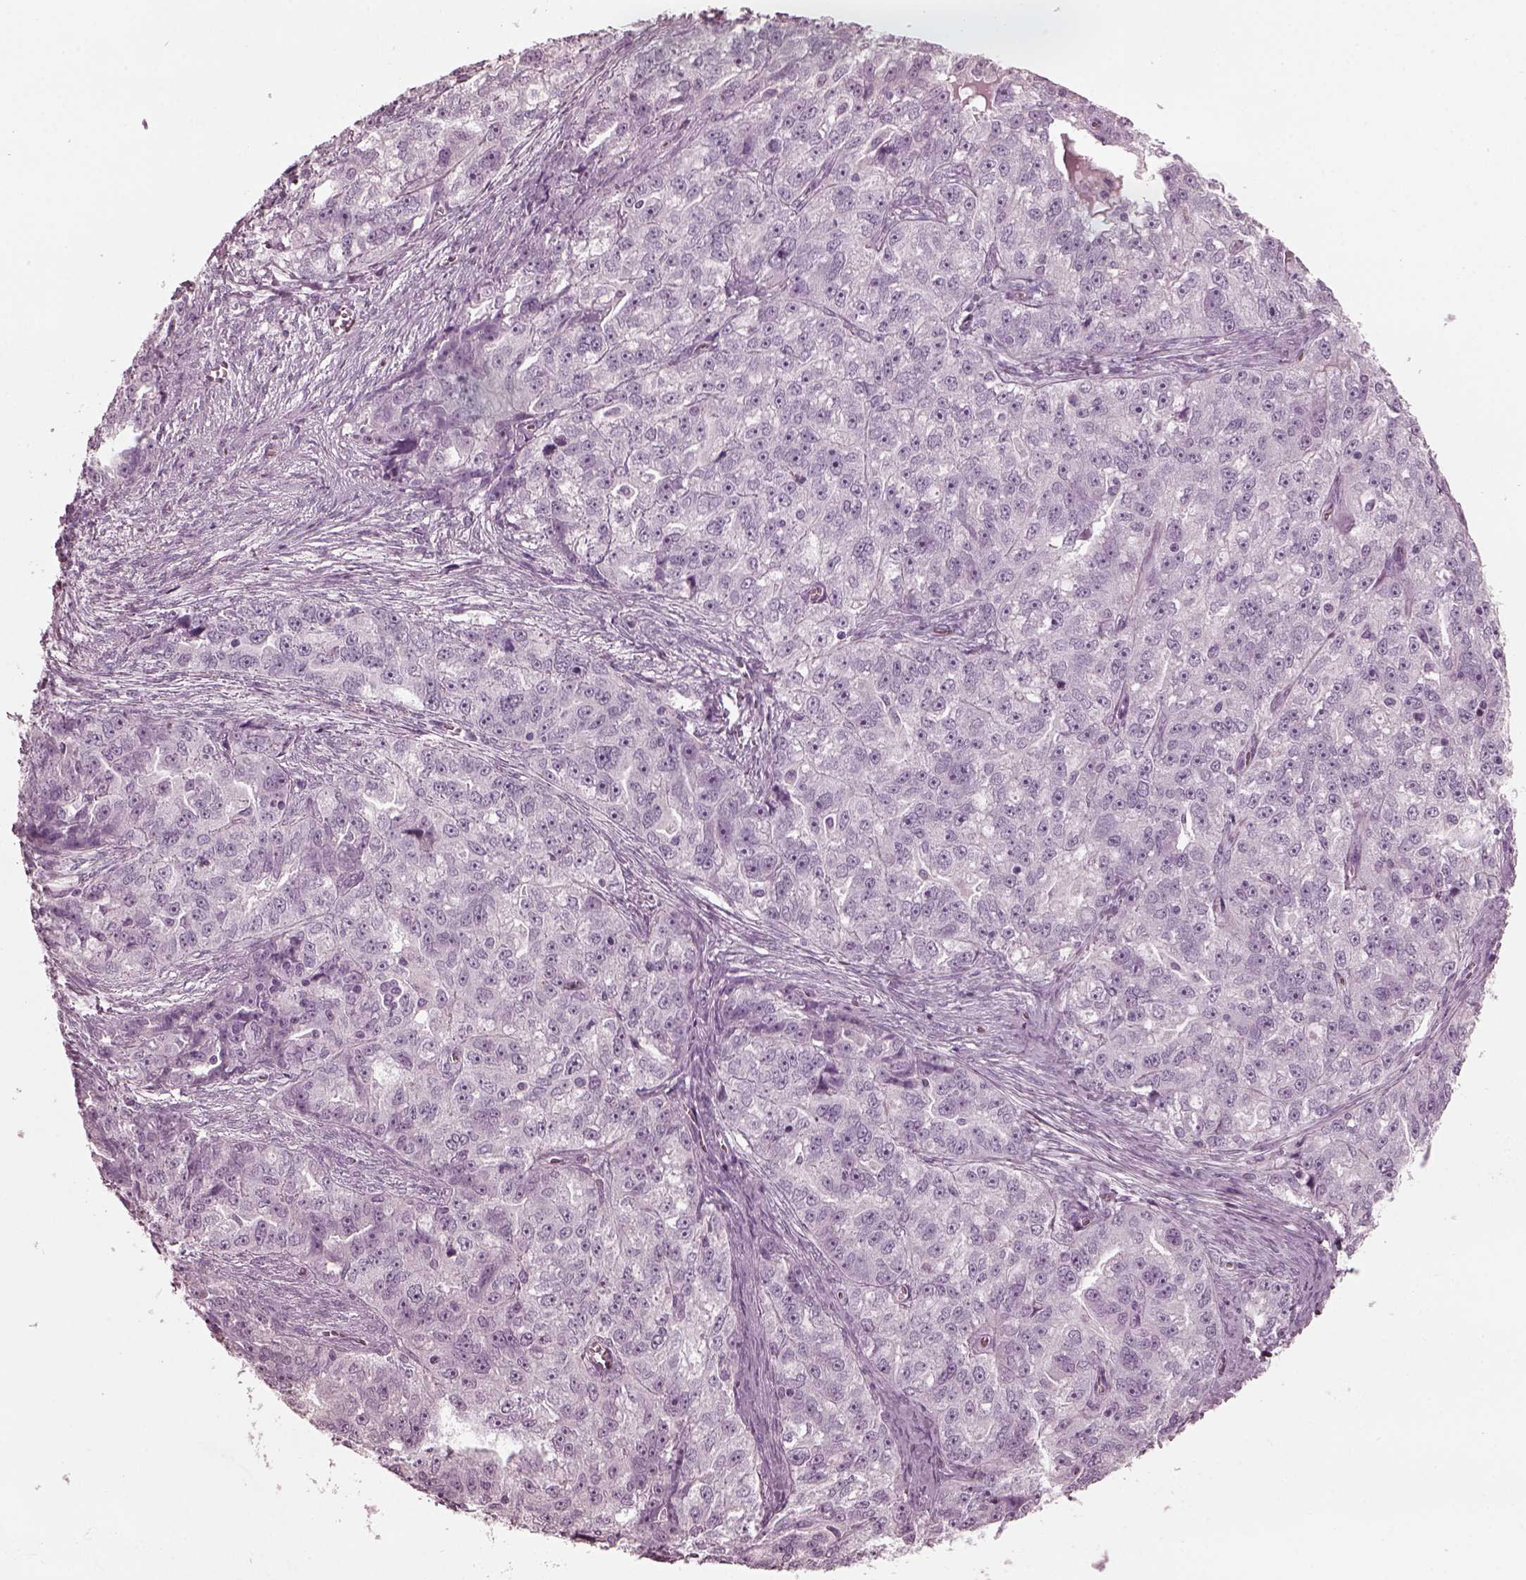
{"staining": {"intensity": "negative", "quantity": "none", "location": "none"}, "tissue": "ovarian cancer", "cell_type": "Tumor cells", "image_type": "cancer", "snomed": [{"axis": "morphology", "description": "Cystadenocarcinoma, serous, NOS"}, {"axis": "topography", "description": "Ovary"}], "caption": "Immunohistochemistry micrograph of serous cystadenocarcinoma (ovarian) stained for a protein (brown), which displays no expression in tumor cells. Nuclei are stained in blue.", "gene": "GRM6", "patient": {"sex": "female", "age": 51}}